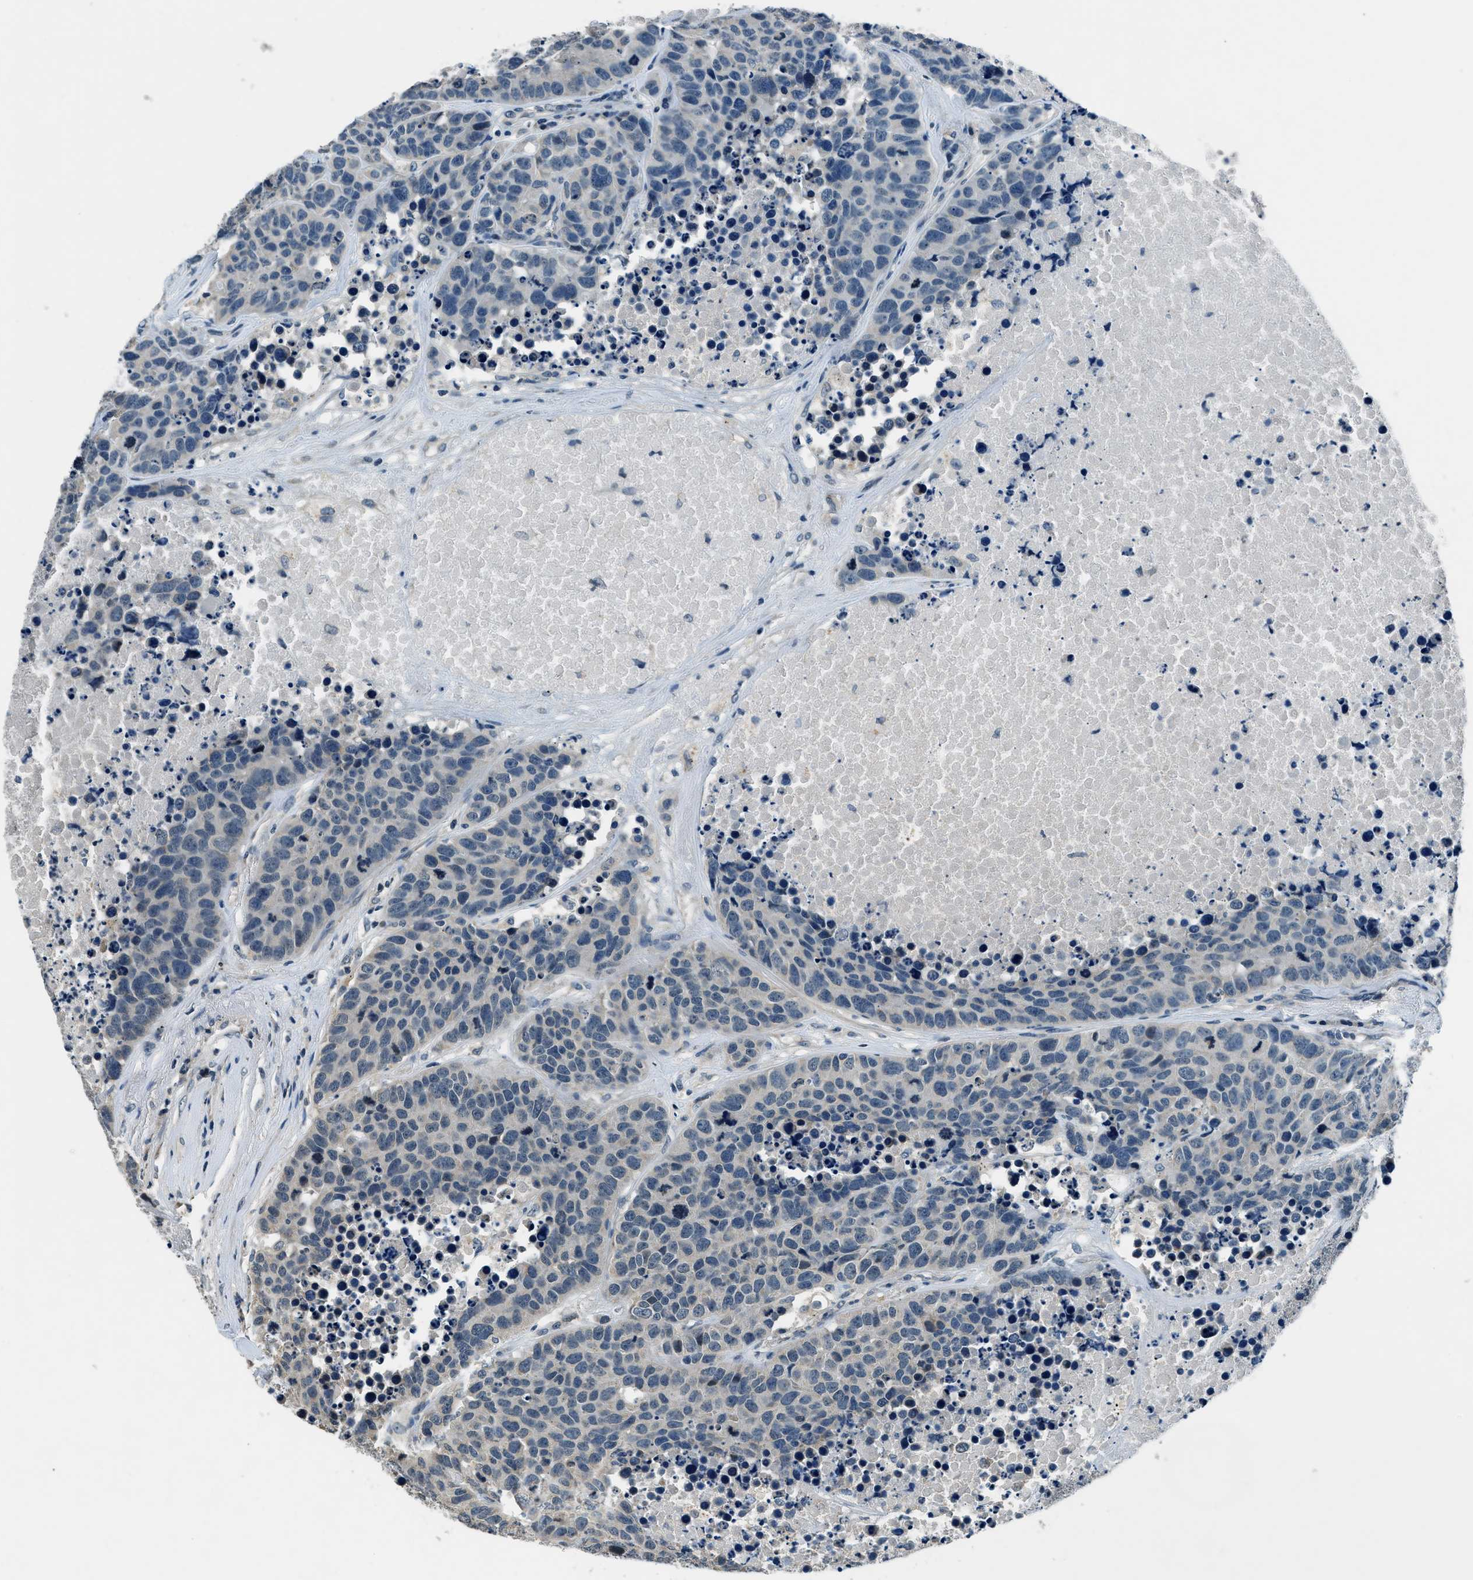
{"staining": {"intensity": "negative", "quantity": "none", "location": "none"}, "tissue": "carcinoid", "cell_type": "Tumor cells", "image_type": "cancer", "snomed": [{"axis": "morphology", "description": "Carcinoid, malignant, NOS"}, {"axis": "topography", "description": "Lung"}], "caption": "High power microscopy micrograph of an IHC micrograph of carcinoid, revealing no significant expression in tumor cells.", "gene": "NME8", "patient": {"sex": "male", "age": 60}}